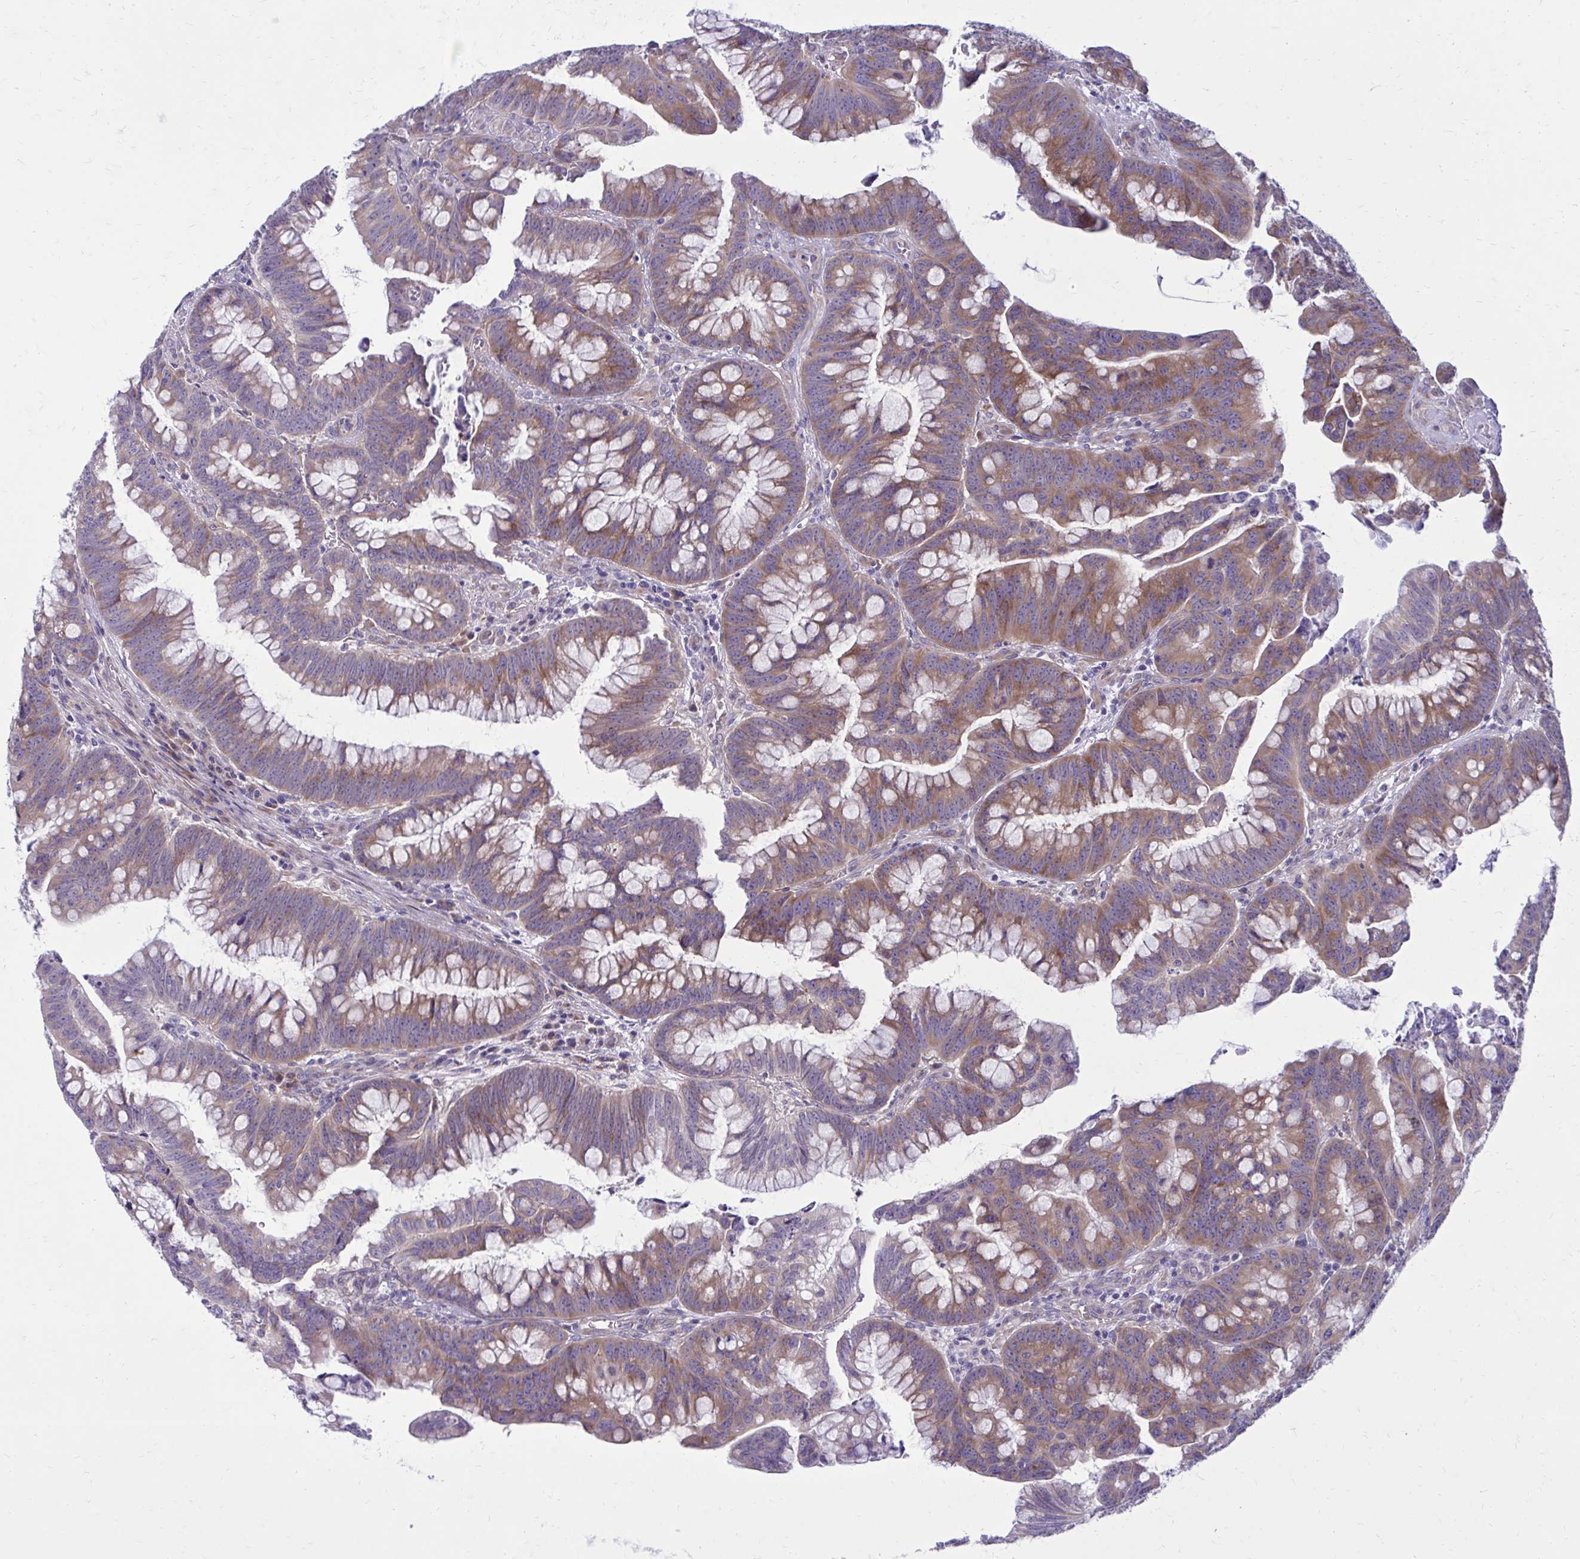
{"staining": {"intensity": "moderate", "quantity": ">75%", "location": "cytoplasmic/membranous"}, "tissue": "colorectal cancer", "cell_type": "Tumor cells", "image_type": "cancer", "snomed": [{"axis": "morphology", "description": "Adenocarcinoma, NOS"}, {"axis": "topography", "description": "Colon"}], "caption": "The photomicrograph reveals a brown stain indicating the presence of a protein in the cytoplasmic/membranous of tumor cells in colorectal cancer (adenocarcinoma).", "gene": "GIGYF2", "patient": {"sex": "male", "age": 62}}